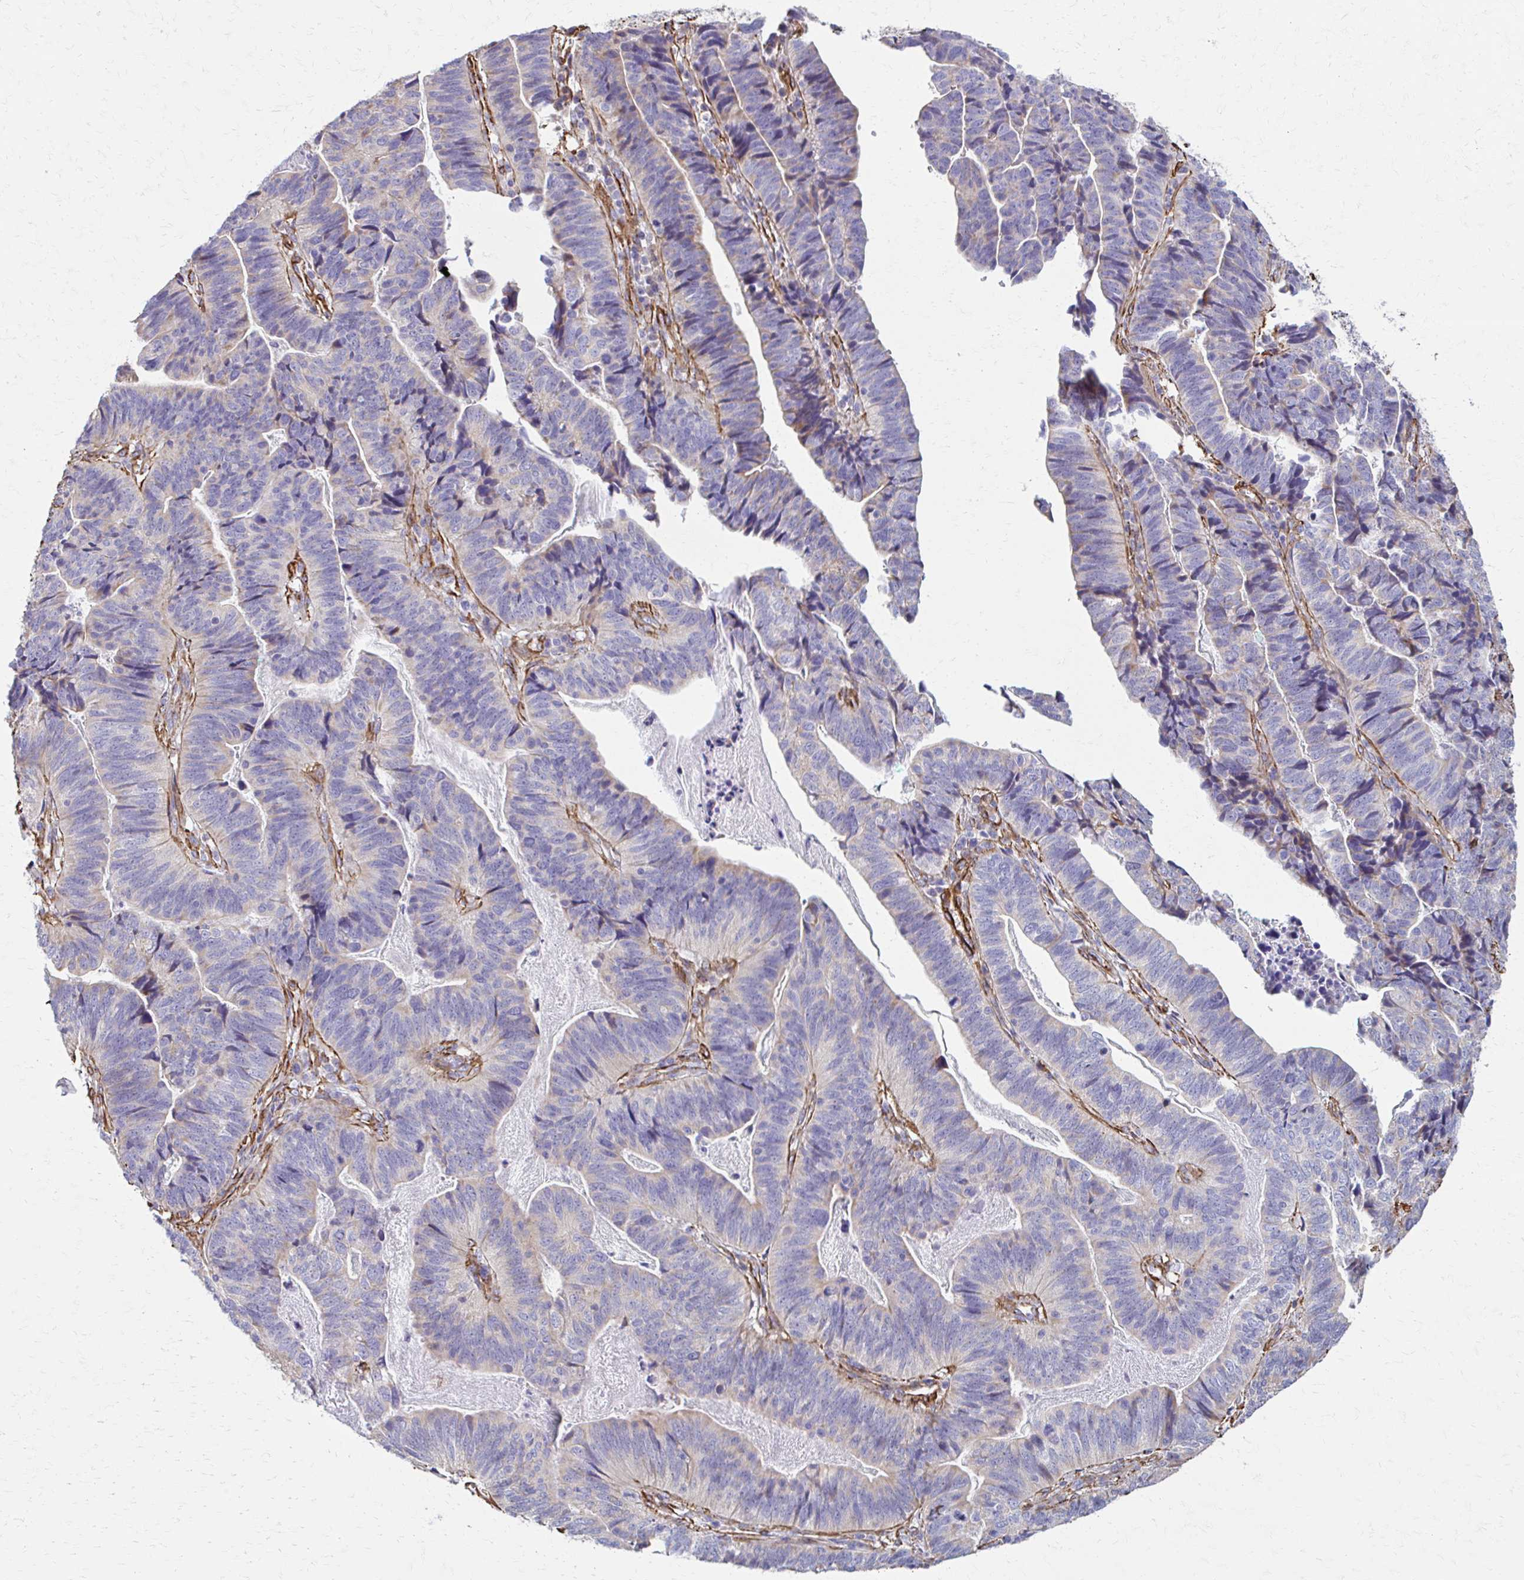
{"staining": {"intensity": "negative", "quantity": "none", "location": "none"}, "tissue": "stomach cancer", "cell_type": "Tumor cells", "image_type": "cancer", "snomed": [{"axis": "morphology", "description": "Adenocarcinoma, NOS"}, {"axis": "topography", "description": "Stomach, upper"}], "caption": "Immunohistochemistry image of stomach cancer stained for a protein (brown), which demonstrates no positivity in tumor cells.", "gene": "TIMMDC1", "patient": {"sex": "female", "age": 67}}